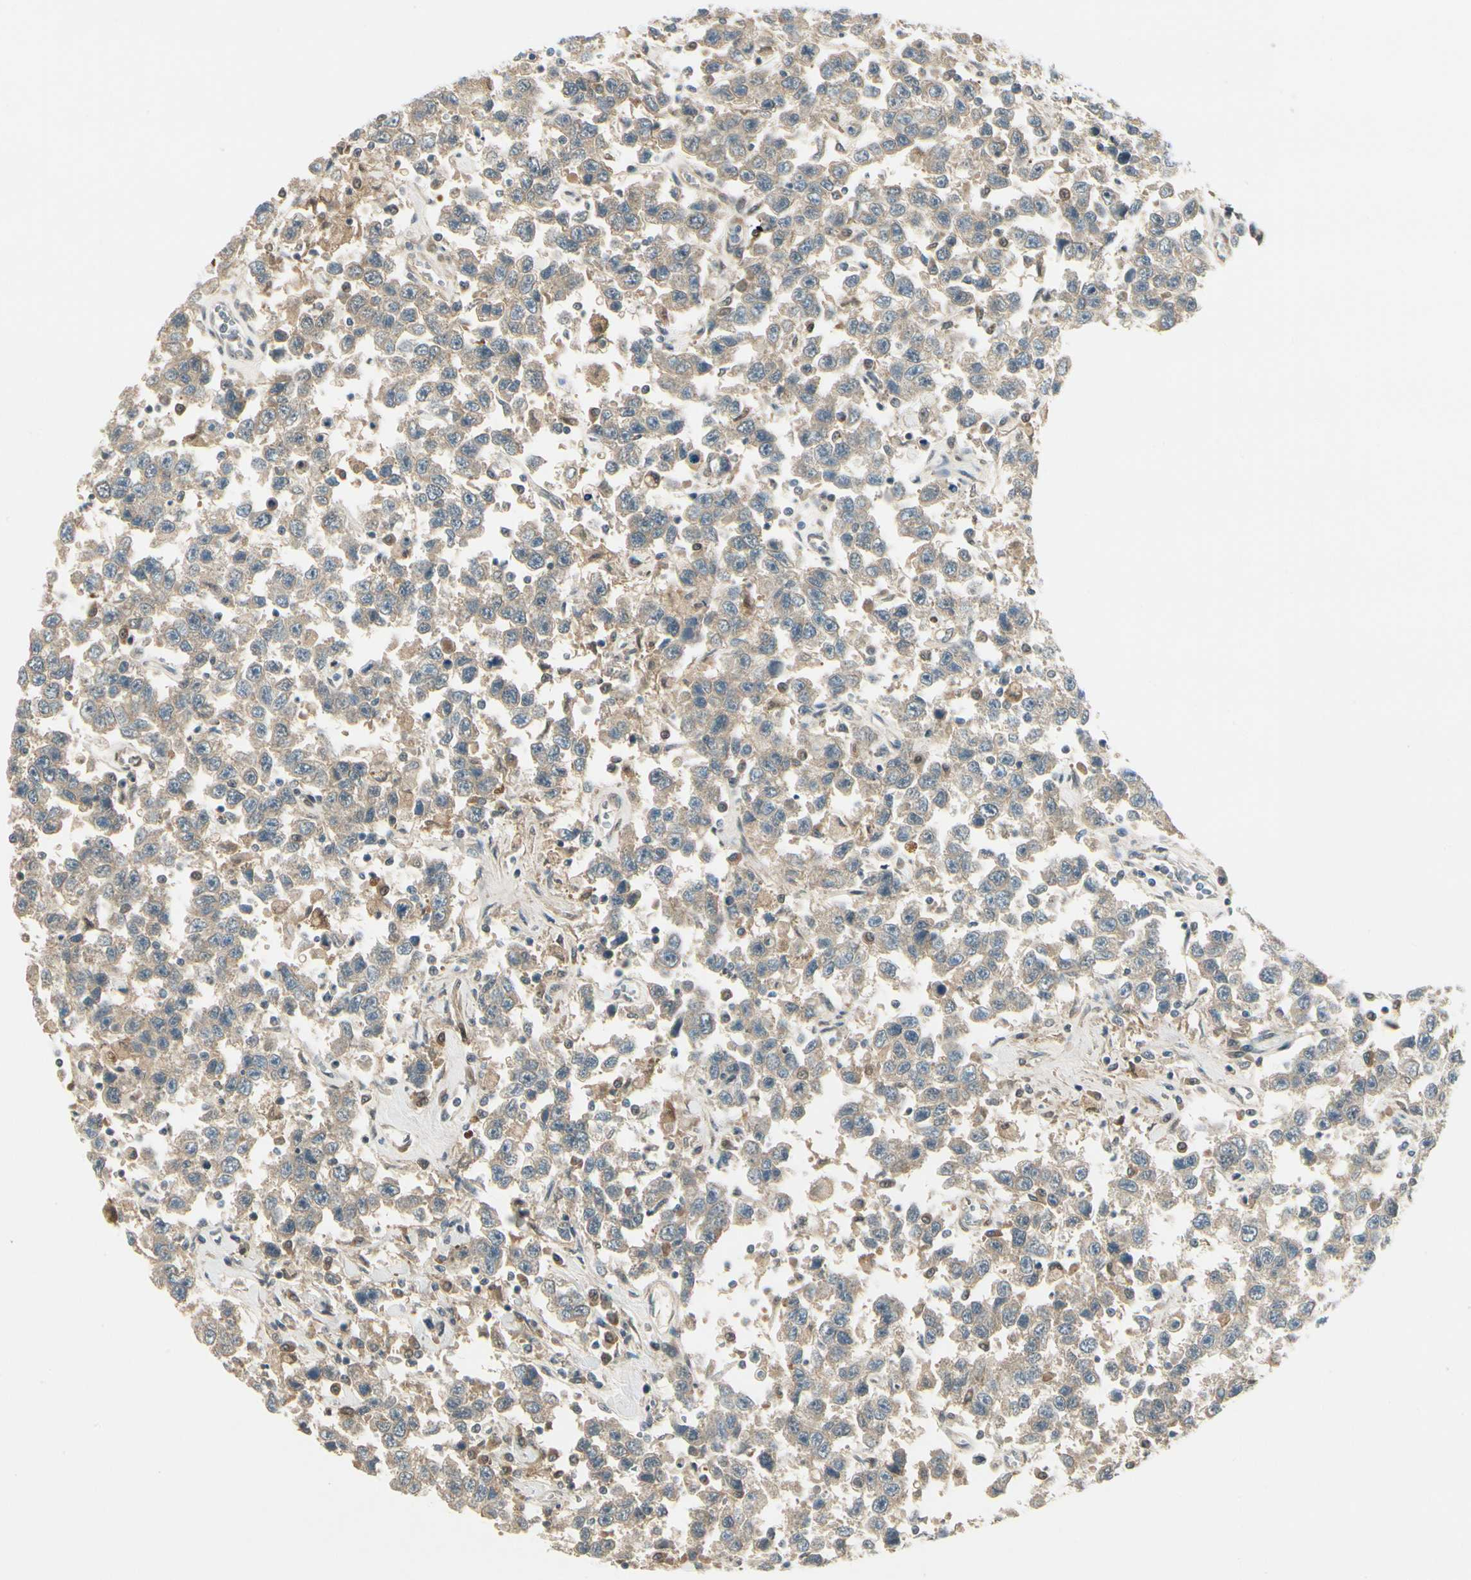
{"staining": {"intensity": "weak", "quantity": ">75%", "location": "cytoplasmic/membranous"}, "tissue": "testis cancer", "cell_type": "Tumor cells", "image_type": "cancer", "snomed": [{"axis": "morphology", "description": "Seminoma, NOS"}, {"axis": "topography", "description": "Testis"}], "caption": "Immunohistochemistry (IHC) (DAB) staining of testis cancer (seminoma) displays weak cytoplasmic/membranous protein positivity in about >75% of tumor cells. (DAB (3,3'-diaminobenzidine) IHC, brown staining for protein, blue staining for nuclei).", "gene": "EPHB3", "patient": {"sex": "male", "age": 41}}